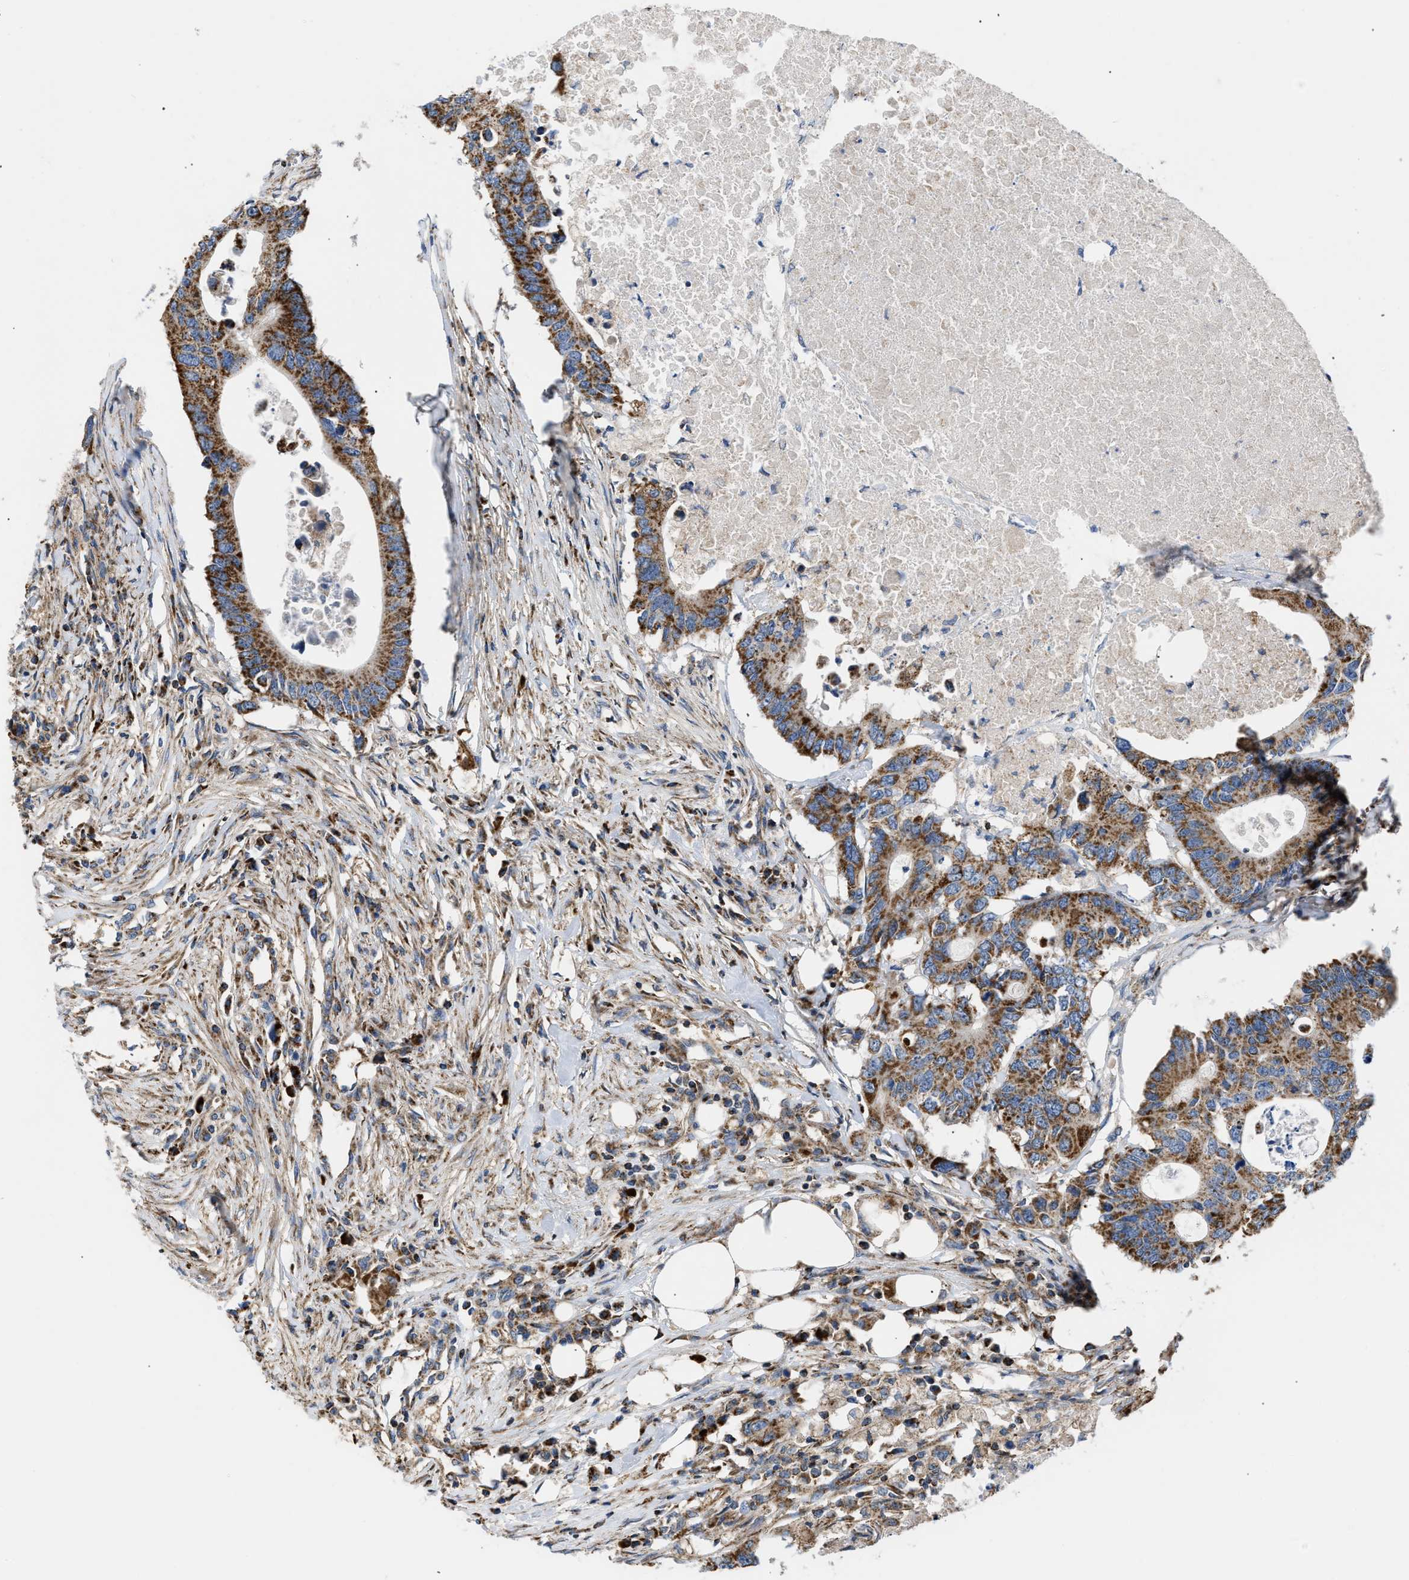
{"staining": {"intensity": "strong", "quantity": ">75%", "location": "cytoplasmic/membranous"}, "tissue": "colorectal cancer", "cell_type": "Tumor cells", "image_type": "cancer", "snomed": [{"axis": "morphology", "description": "Adenocarcinoma, NOS"}, {"axis": "topography", "description": "Colon"}], "caption": "Immunohistochemical staining of colorectal cancer (adenocarcinoma) exhibits high levels of strong cytoplasmic/membranous protein staining in approximately >75% of tumor cells.", "gene": "OPTN", "patient": {"sex": "male", "age": 71}}